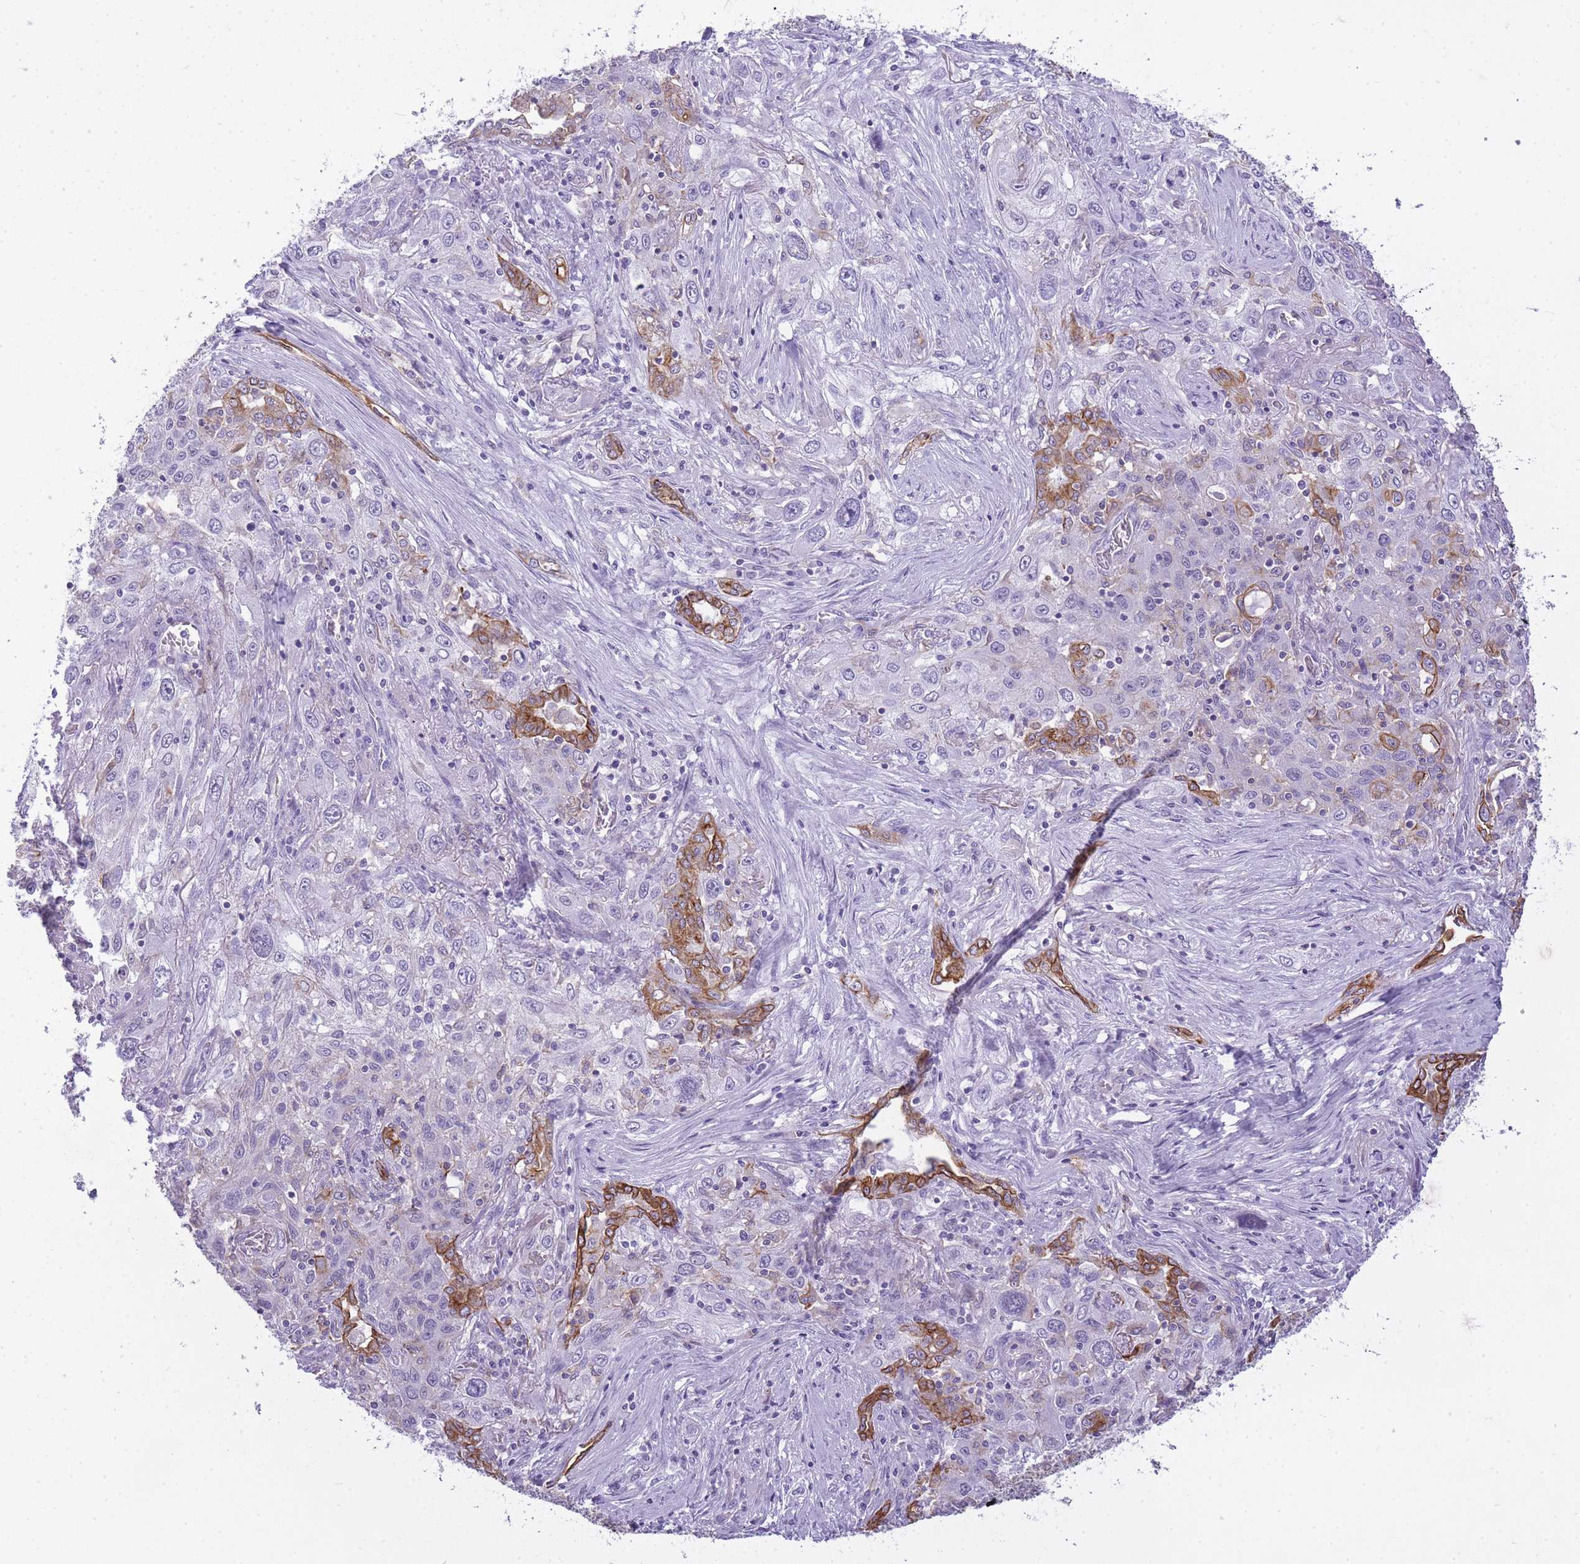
{"staining": {"intensity": "negative", "quantity": "none", "location": "none"}, "tissue": "lung cancer", "cell_type": "Tumor cells", "image_type": "cancer", "snomed": [{"axis": "morphology", "description": "Squamous cell carcinoma, NOS"}, {"axis": "topography", "description": "Lung"}], "caption": "Immunohistochemistry (IHC) of lung cancer (squamous cell carcinoma) demonstrates no staining in tumor cells.", "gene": "RADX", "patient": {"sex": "female", "age": 69}}